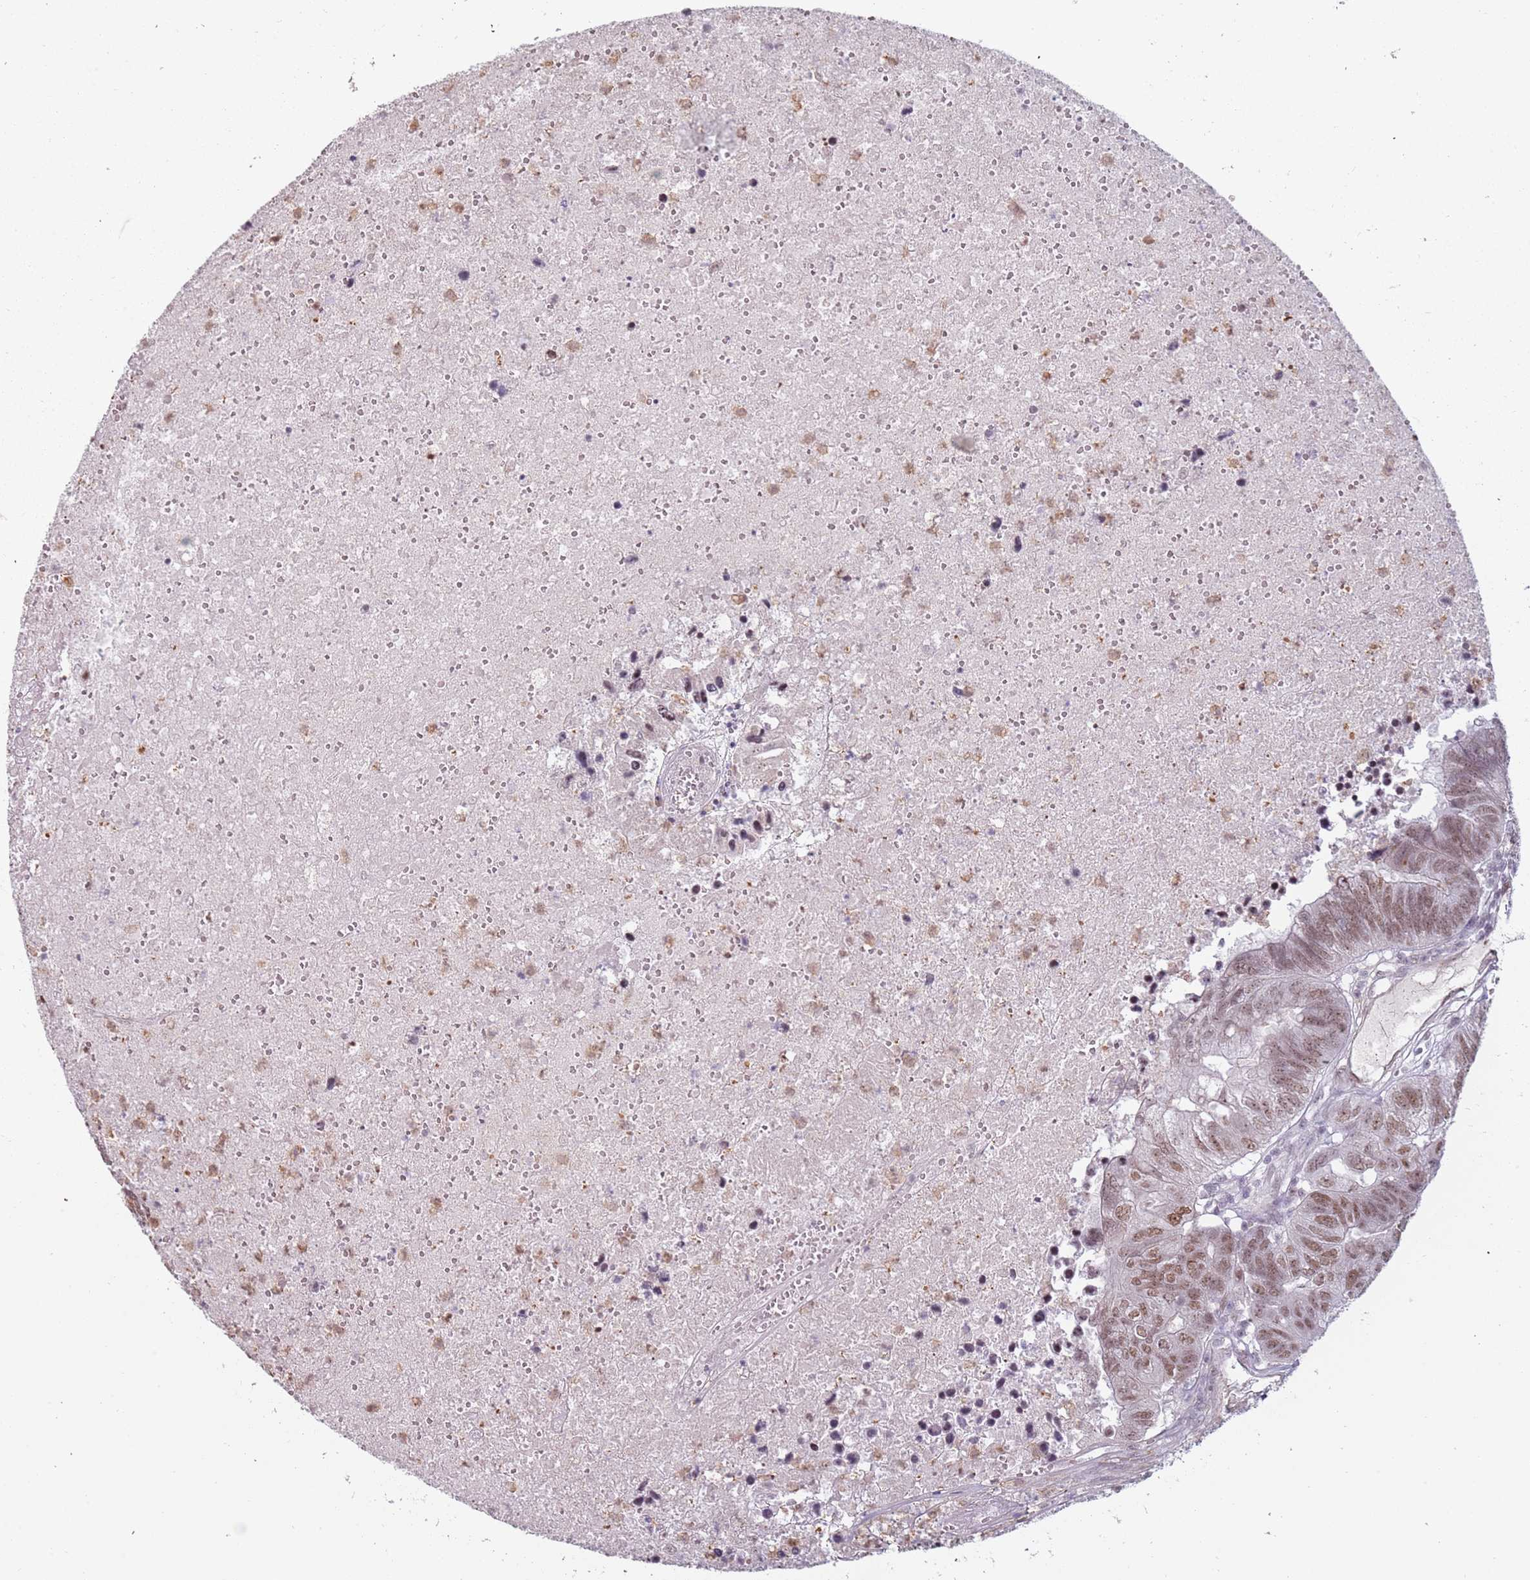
{"staining": {"intensity": "moderate", "quantity": ">75%", "location": "nuclear"}, "tissue": "colorectal cancer", "cell_type": "Tumor cells", "image_type": "cancer", "snomed": [{"axis": "morphology", "description": "Adenocarcinoma, NOS"}, {"axis": "topography", "description": "Colon"}], "caption": "Human colorectal cancer (adenocarcinoma) stained with a protein marker demonstrates moderate staining in tumor cells.", "gene": "REXO4", "patient": {"sex": "female", "age": 48}}